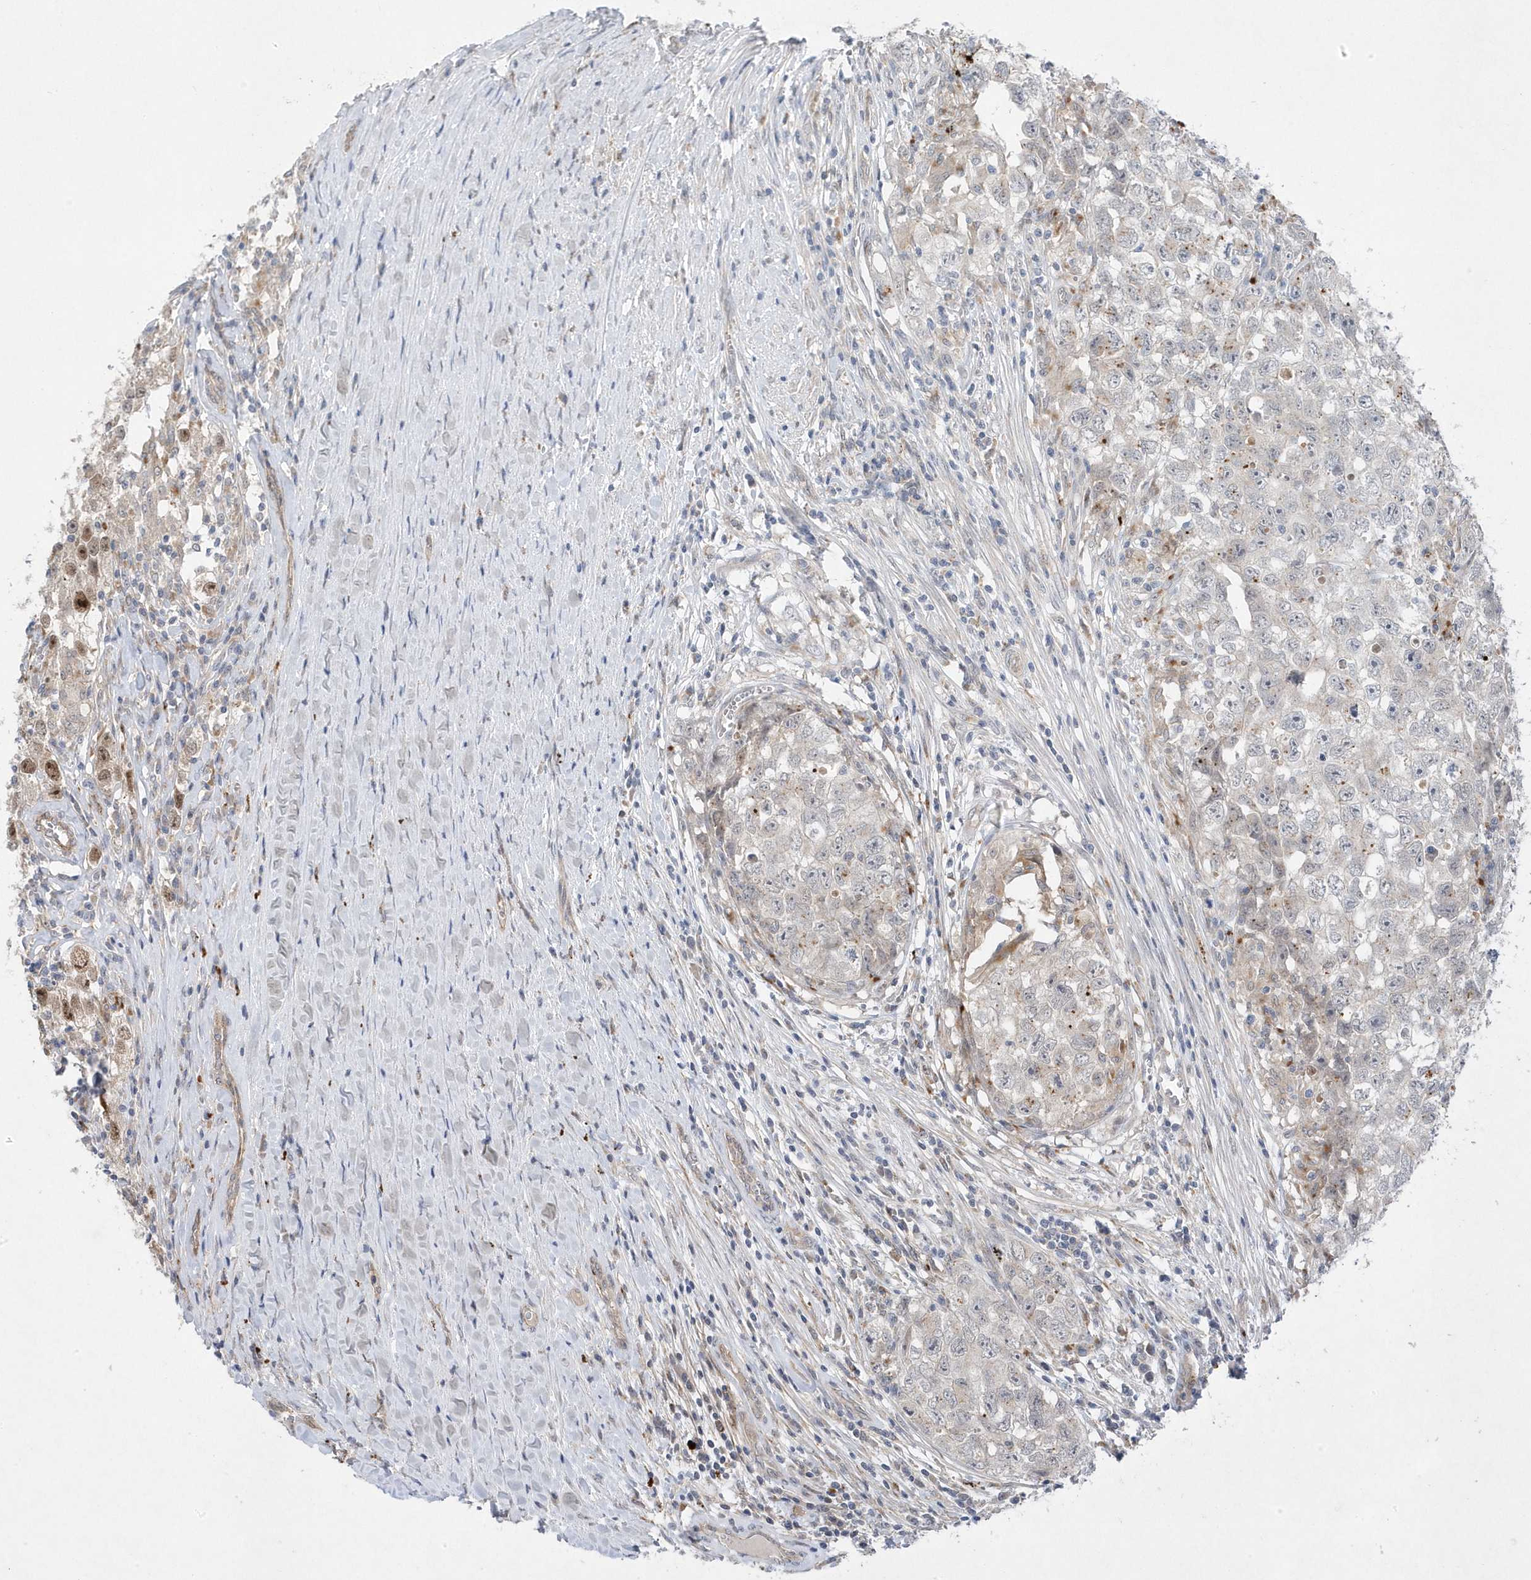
{"staining": {"intensity": "negative", "quantity": "none", "location": "none"}, "tissue": "testis cancer", "cell_type": "Tumor cells", "image_type": "cancer", "snomed": [{"axis": "morphology", "description": "Seminoma, NOS"}, {"axis": "morphology", "description": "Carcinoma, Embryonal, NOS"}, {"axis": "topography", "description": "Testis"}], "caption": "IHC image of neoplastic tissue: testis cancer stained with DAB (3,3'-diaminobenzidine) reveals no significant protein expression in tumor cells. Brightfield microscopy of IHC stained with DAB (brown) and hematoxylin (blue), captured at high magnification.", "gene": "ANAPC1", "patient": {"sex": "male", "age": 43}}